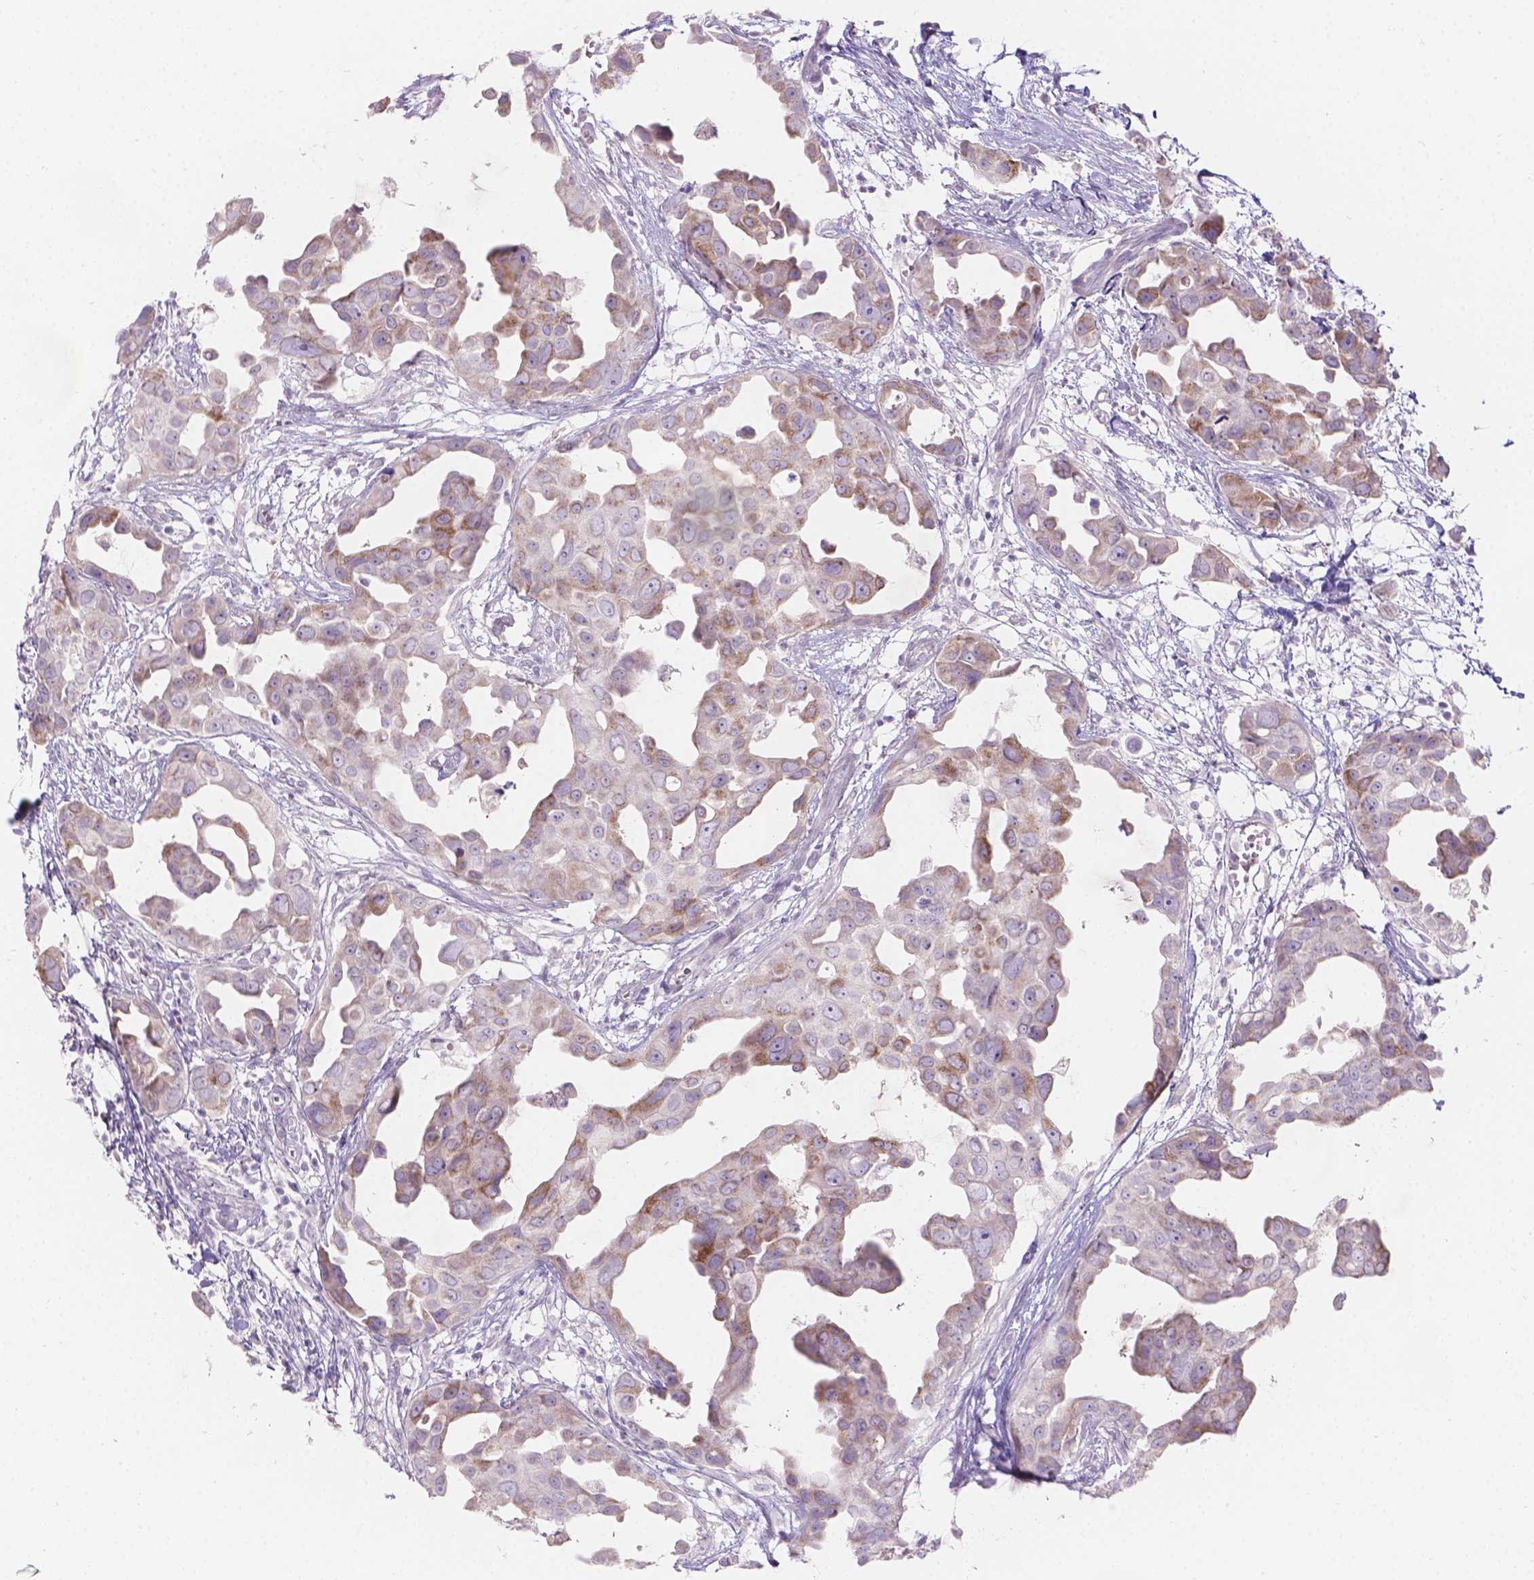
{"staining": {"intensity": "moderate", "quantity": "<25%", "location": "cytoplasmic/membranous"}, "tissue": "breast cancer", "cell_type": "Tumor cells", "image_type": "cancer", "snomed": [{"axis": "morphology", "description": "Duct carcinoma"}, {"axis": "topography", "description": "Breast"}], "caption": "DAB (3,3'-diaminobenzidine) immunohistochemical staining of breast infiltrating ductal carcinoma shows moderate cytoplasmic/membranous protein positivity in about <25% of tumor cells.", "gene": "HTN3", "patient": {"sex": "female", "age": 38}}